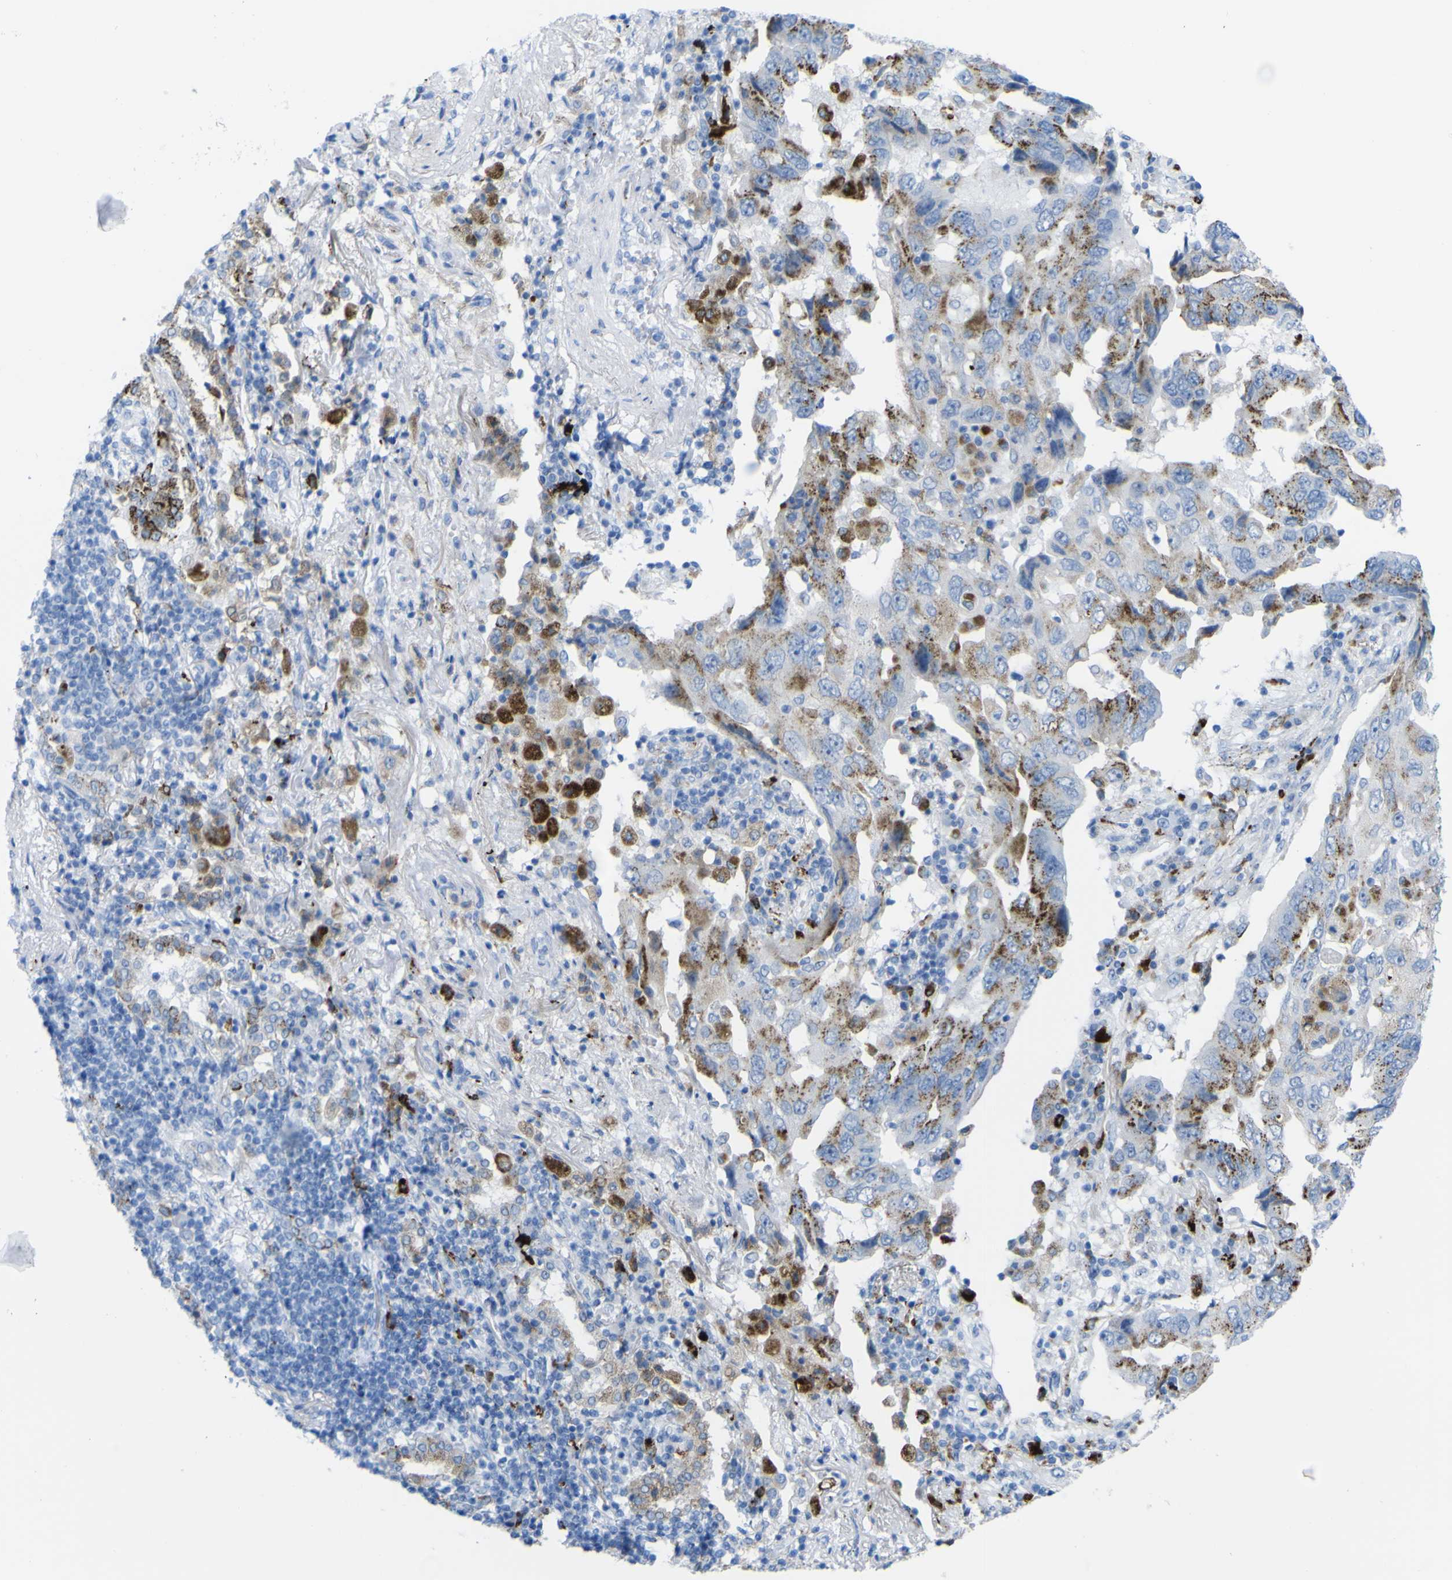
{"staining": {"intensity": "moderate", "quantity": "25%-75%", "location": "cytoplasmic/membranous"}, "tissue": "lung cancer", "cell_type": "Tumor cells", "image_type": "cancer", "snomed": [{"axis": "morphology", "description": "Adenocarcinoma, NOS"}, {"axis": "topography", "description": "Lung"}], "caption": "An image showing moderate cytoplasmic/membranous positivity in approximately 25%-75% of tumor cells in lung cancer, as visualized by brown immunohistochemical staining.", "gene": "PLD3", "patient": {"sex": "female", "age": 65}}